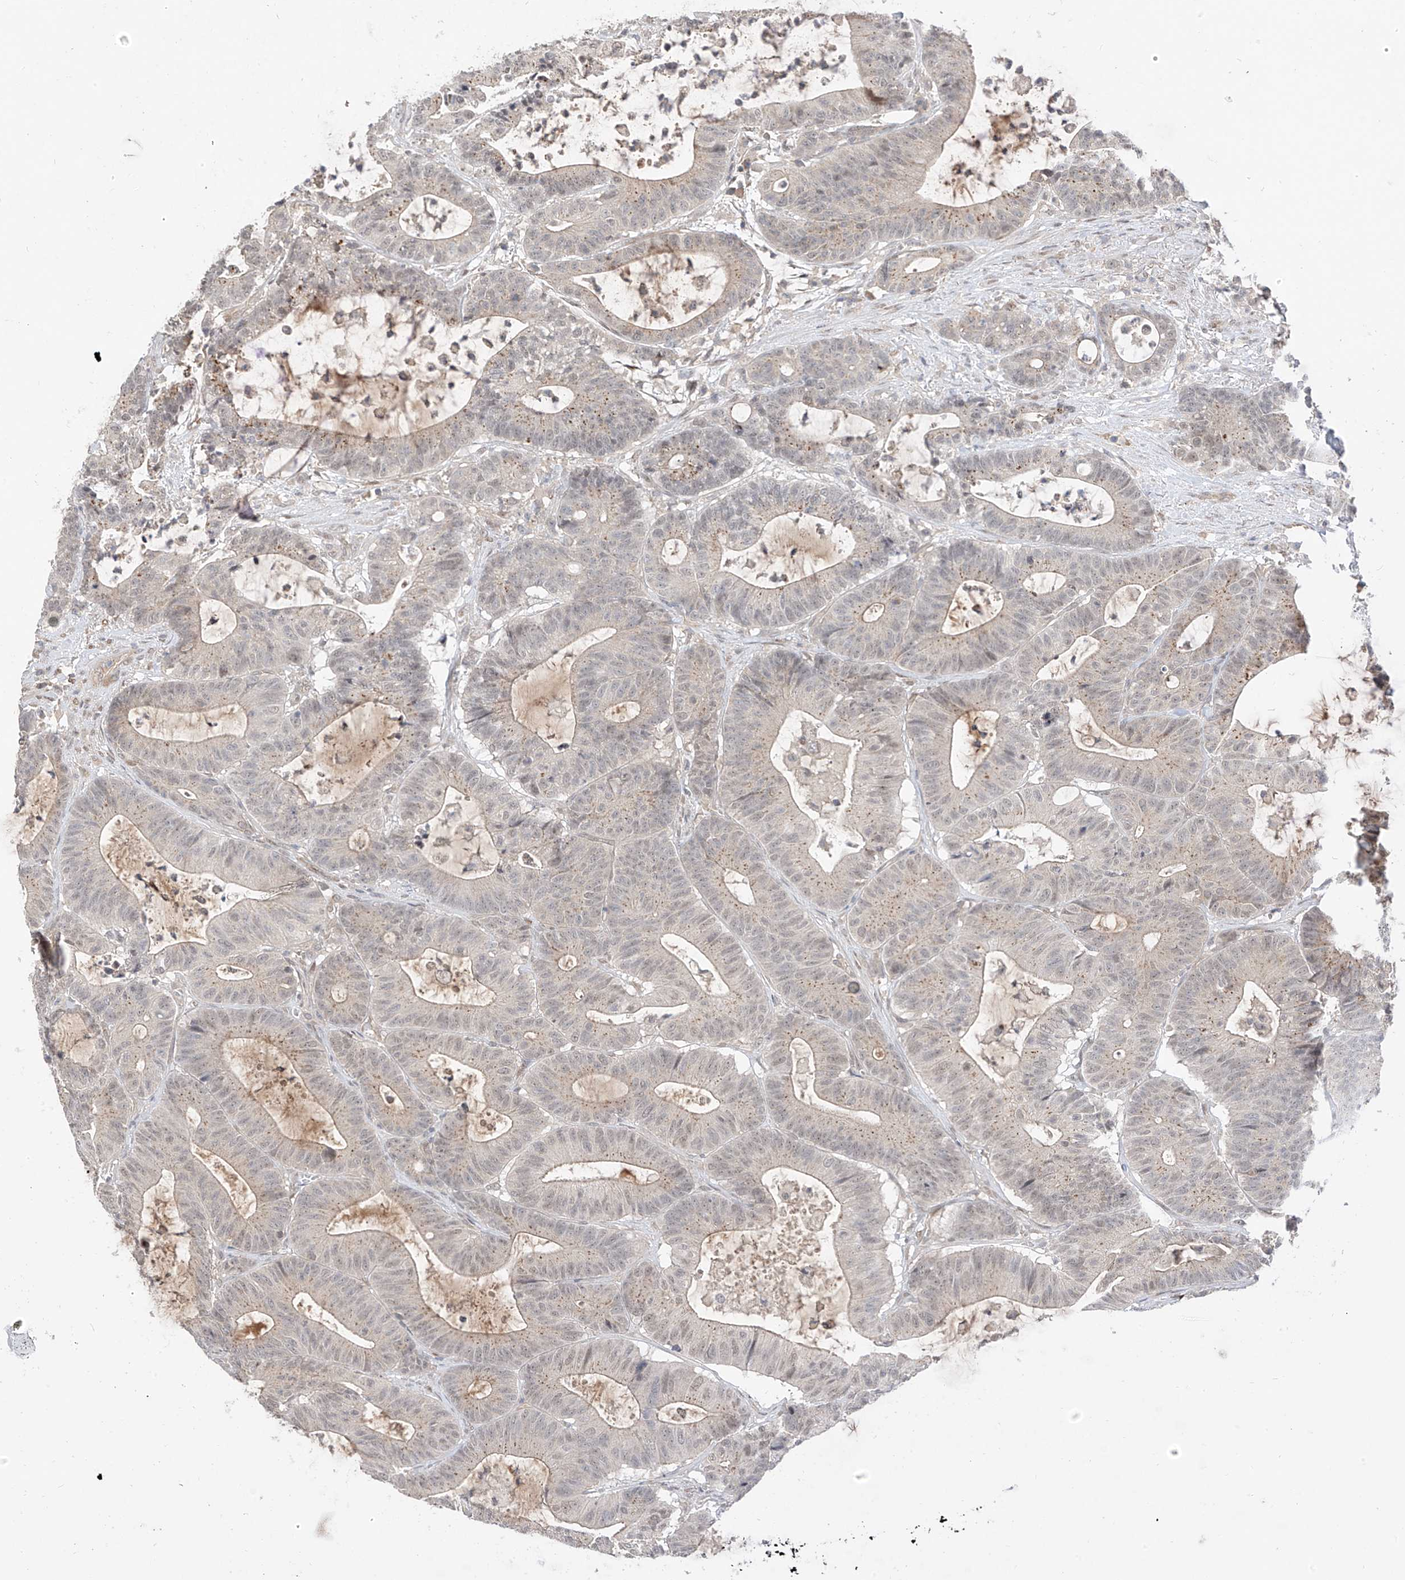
{"staining": {"intensity": "weak", "quantity": "<25%", "location": "cytoplasmic/membranous"}, "tissue": "colorectal cancer", "cell_type": "Tumor cells", "image_type": "cancer", "snomed": [{"axis": "morphology", "description": "Adenocarcinoma, NOS"}, {"axis": "topography", "description": "Colon"}], "caption": "DAB immunohistochemical staining of human colorectal adenocarcinoma reveals no significant expression in tumor cells.", "gene": "MRTFA", "patient": {"sex": "female", "age": 84}}